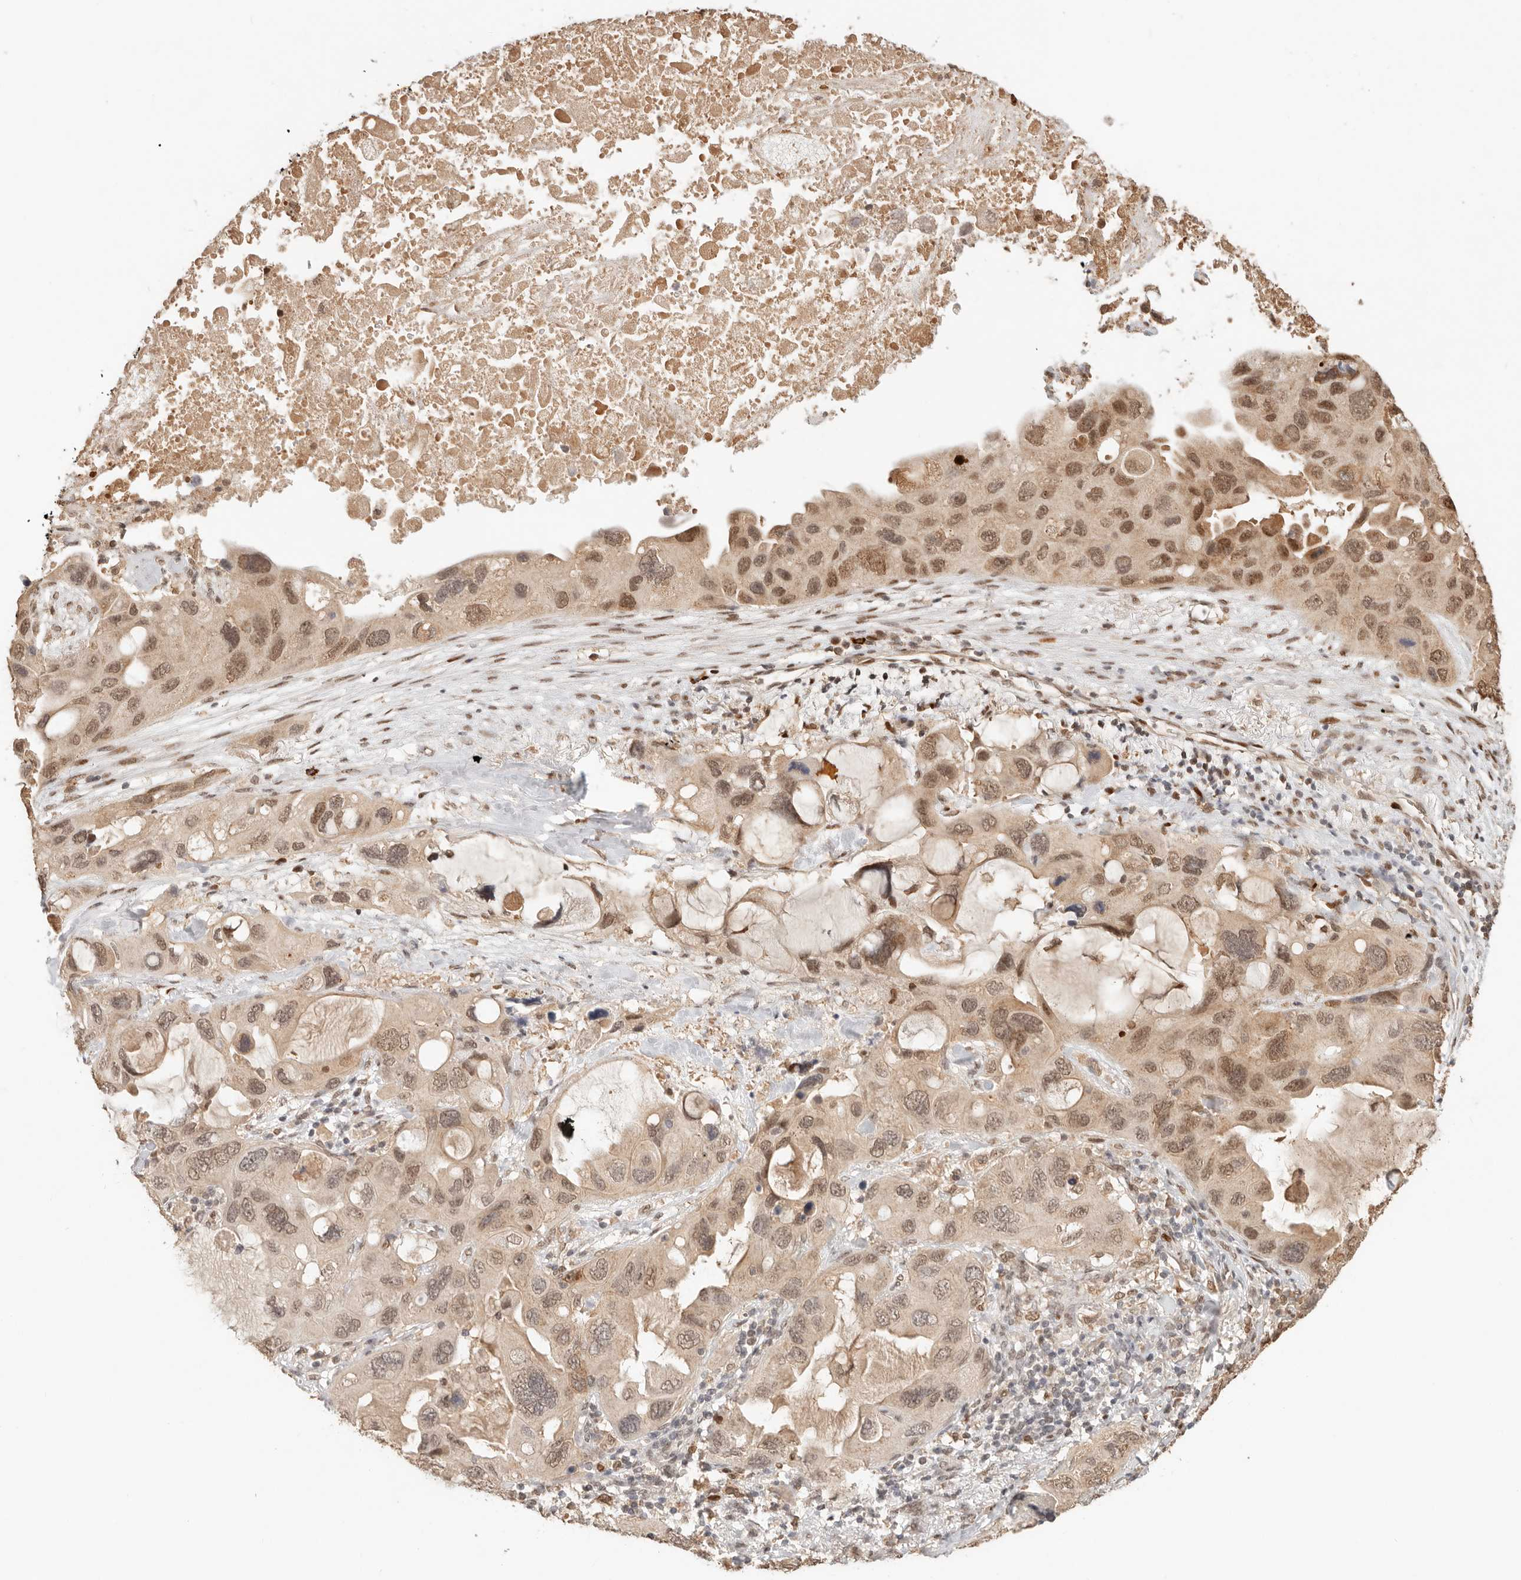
{"staining": {"intensity": "moderate", "quantity": ">75%", "location": "nuclear"}, "tissue": "lung cancer", "cell_type": "Tumor cells", "image_type": "cancer", "snomed": [{"axis": "morphology", "description": "Squamous cell carcinoma, NOS"}, {"axis": "topography", "description": "Lung"}], "caption": "Protein expression by immunohistochemistry exhibits moderate nuclear expression in about >75% of tumor cells in lung squamous cell carcinoma. Using DAB (brown) and hematoxylin (blue) stains, captured at high magnification using brightfield microscopy.", "gene": "NPAS2", "patient": {"sex": "female", "age": 73}}